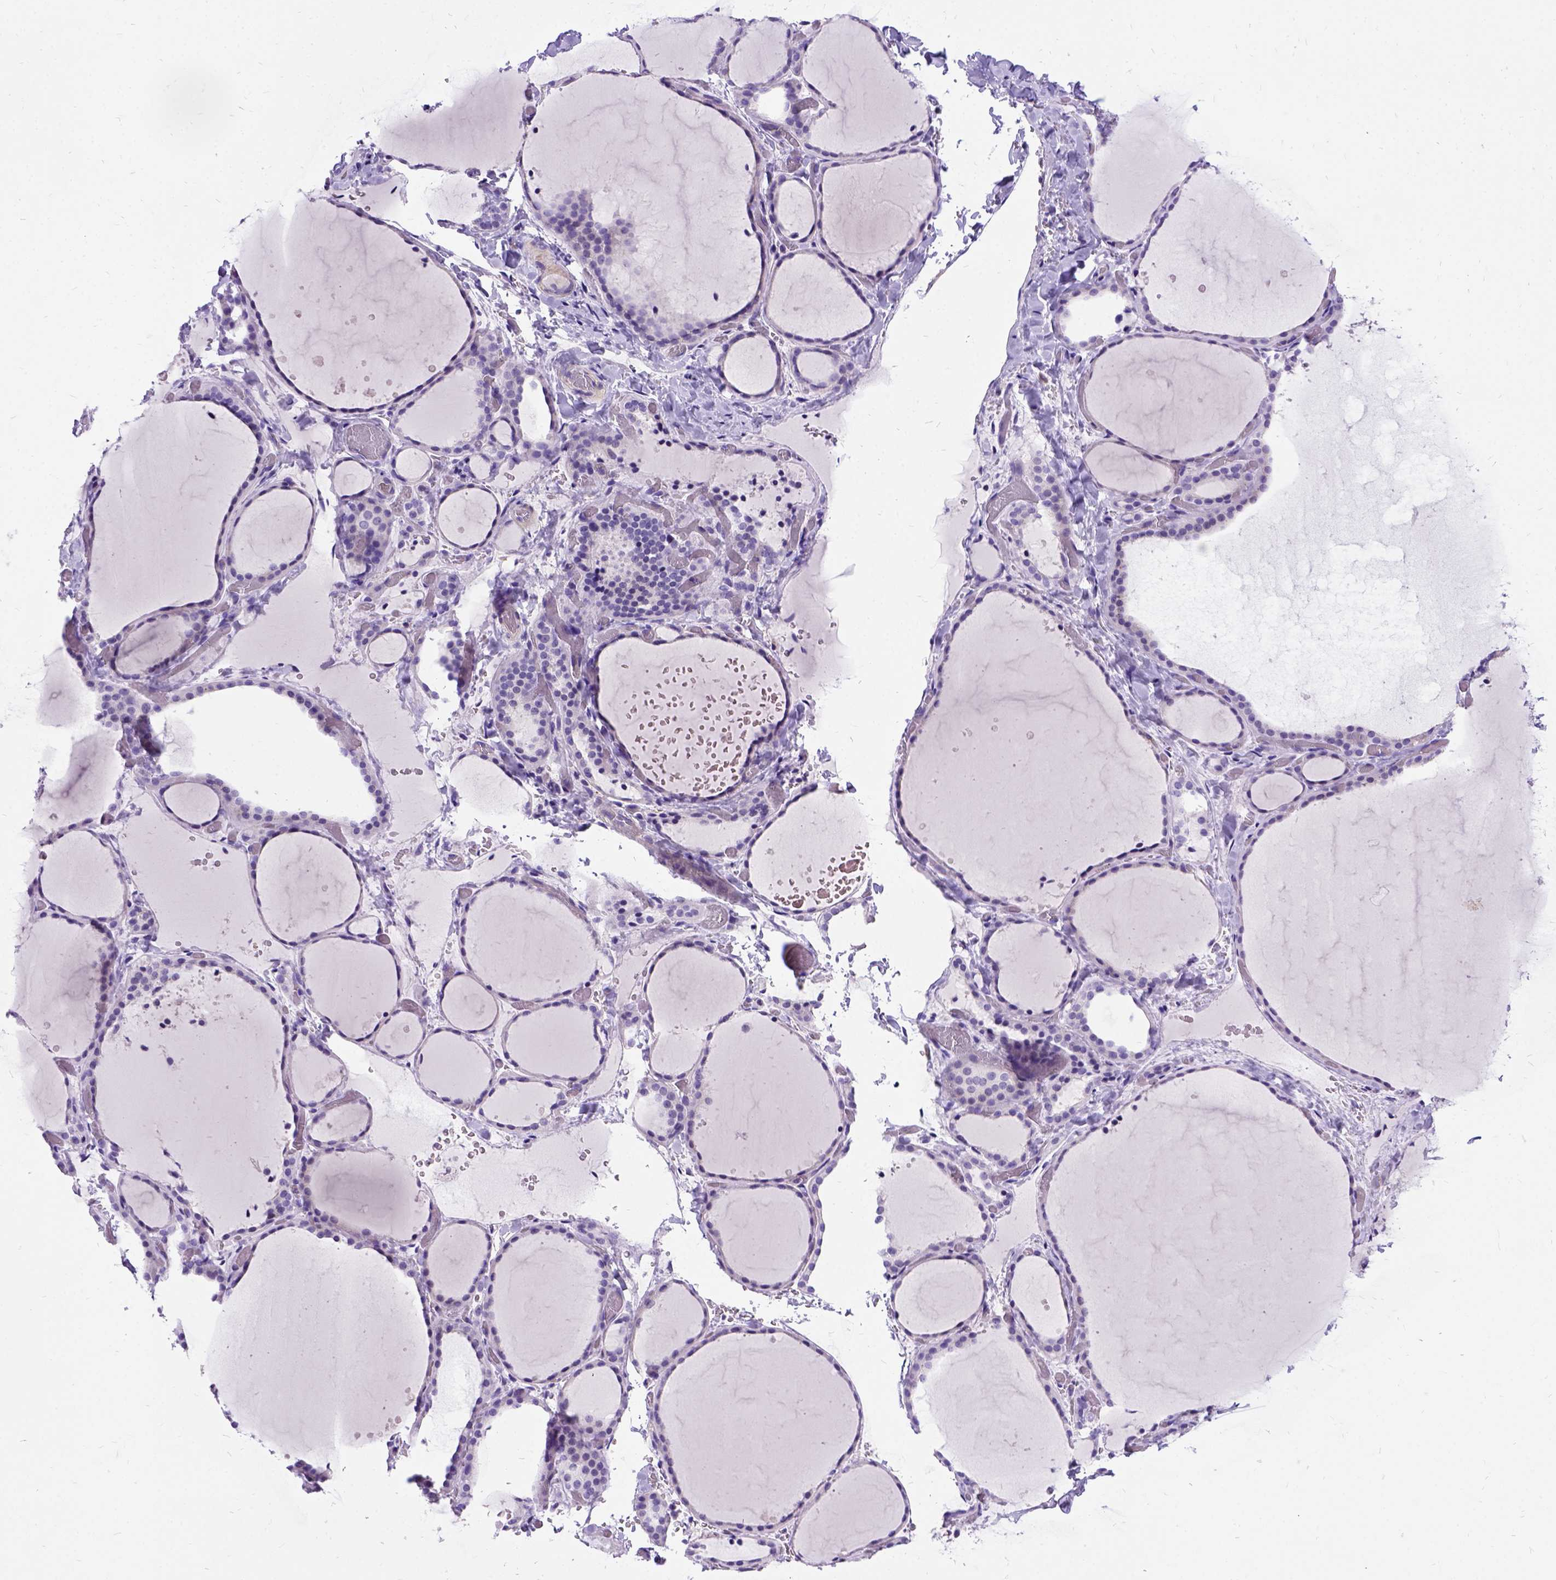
{"staining": {"intensity": "negative", "quantity": "none", "location": "none"}, "tissue": "thyroid gland", "cell_type": "Glandular cells", "image_type": "normal", "snomed": [{"axis": "morphology", "description": "Normal tissue, NOS"}, {"axis": "topography", "description": "Thyroid gland"}], "caption": "Immunohistochemistry photomicrograph of normal thyroid gland: thyroid gland stained with DAB (3,3'-diaminobenzidine) reveals no significant protein staining in glandular cells. The staining was performed using DAB (3,3'-diaminobenzidine) to visualize the protein expression in brown, while the nuclei were stained in blue with hematoxylin (Magnification: 20x).", "gene": "ENSG00000254979", "patient": {"sex": "female", "age": 36}}